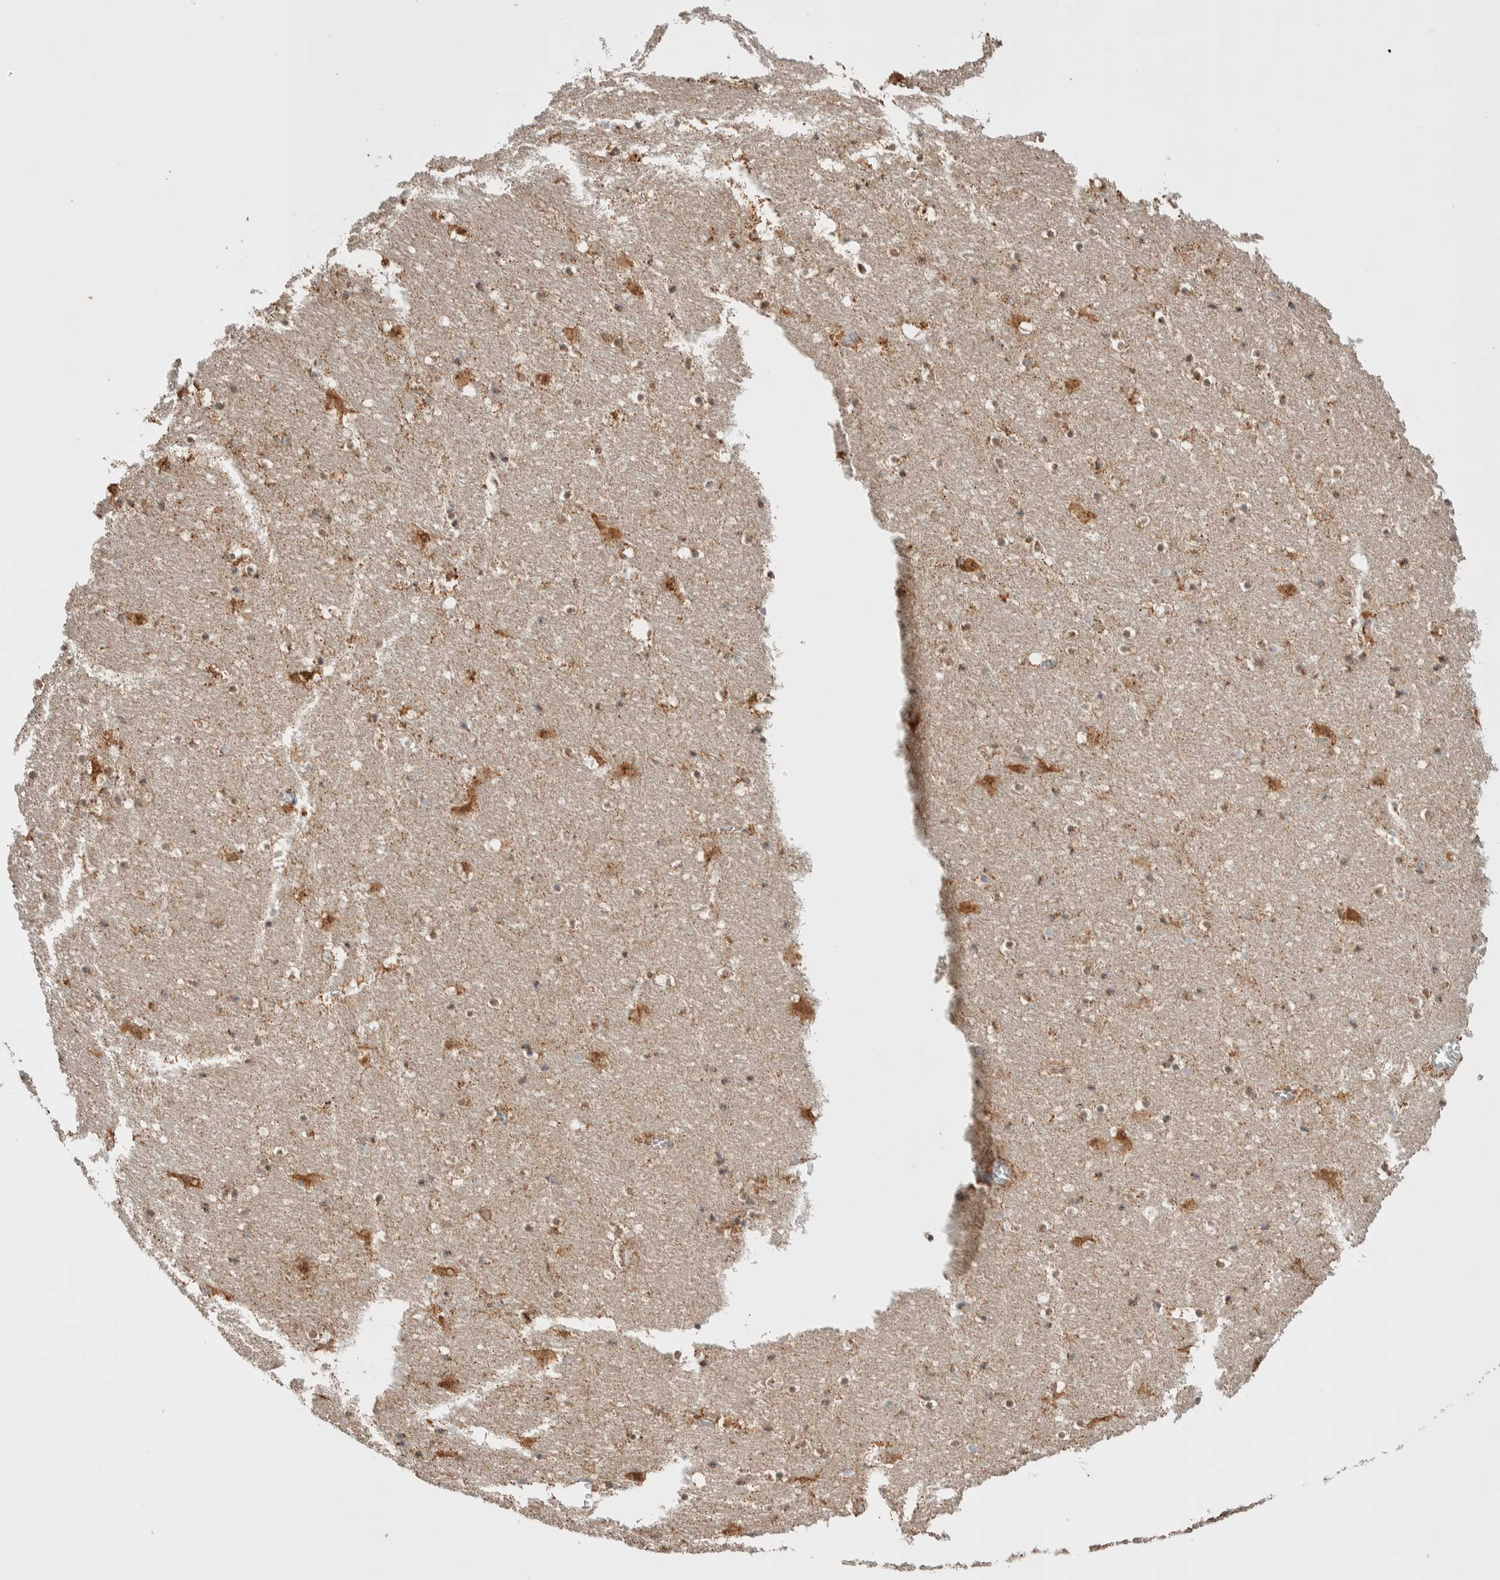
{"staining": {"intensity": "moderate", "quantity": "25%-75%", "location": "cytoplasmic/membranous,nuclear"}, "tissue": "hippocampus", "cell_type": "Glial cells", "image_type": "normal", "snomed": [{"axis": "morphology", "description": "Normal tissue, NOS"}, {"axis": "topography", "description": "Hippocampus"}], "caption": "The micrograph reveals a brown stain indicating the presence of a protein in the cytoplasmic/membranous,nuclear of glial cells in hippocampus. Immunohistochemistry stains the protein in brown and the nuclei are stained blue.", "gene": "ZNF695", "patient": {"sex": "male", "age": 45}}